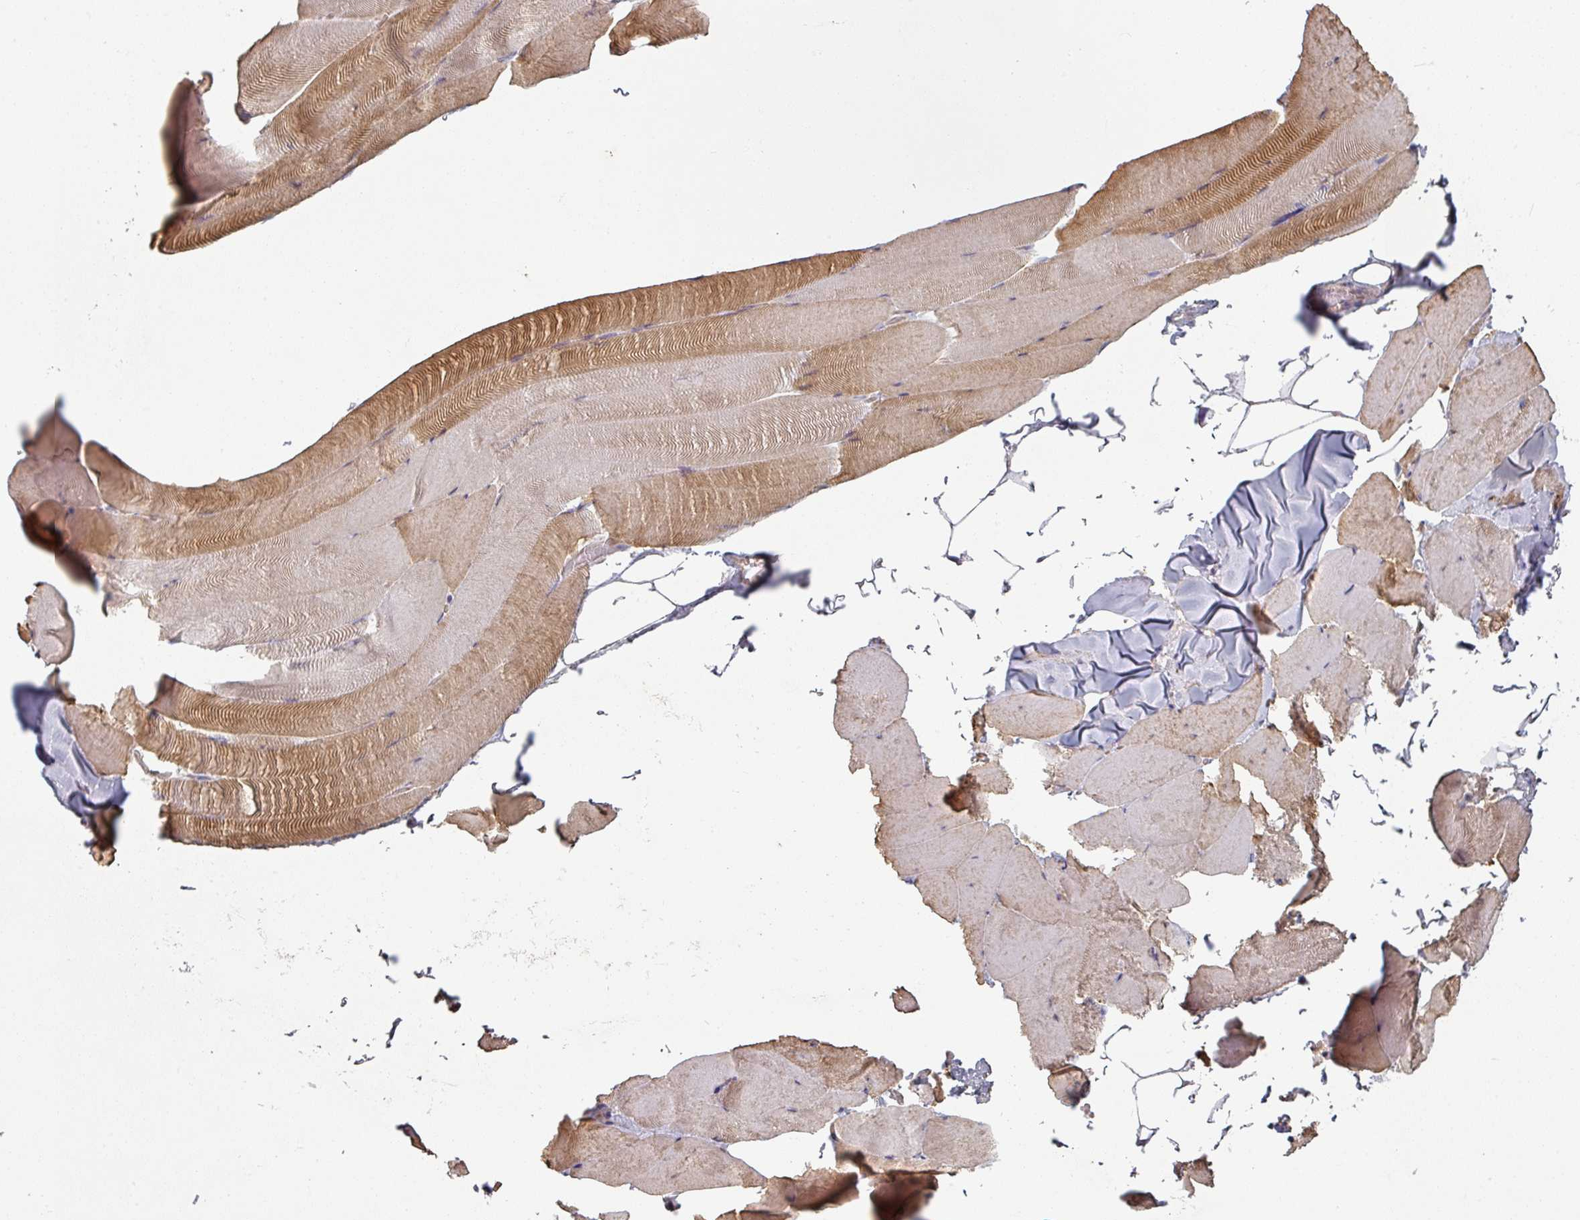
{"staining": {"intensity": "moderate", "quantity": "25%-75%", "location": "cytoplasmic/membranous"}, "tissue": "skeletal muscle", "cell_type": "Myocytes", "image_type": "normal", "snomed": [{"axis": "morphology", "description": "Normal tissue, NOS"}, {"axis": "topography", "description": "Skeletal muscle"}], "caption": "Myocytes demonstrate medium levels of moderate cytoplasmic/membranous expression in approximately 25%-75% of cells in benign human skeletal muscle. (IHC, brightfield microscopy, high magnification).", "gene": "PLEKHJ1", "patient": {"sex": "female", "age": 64}}